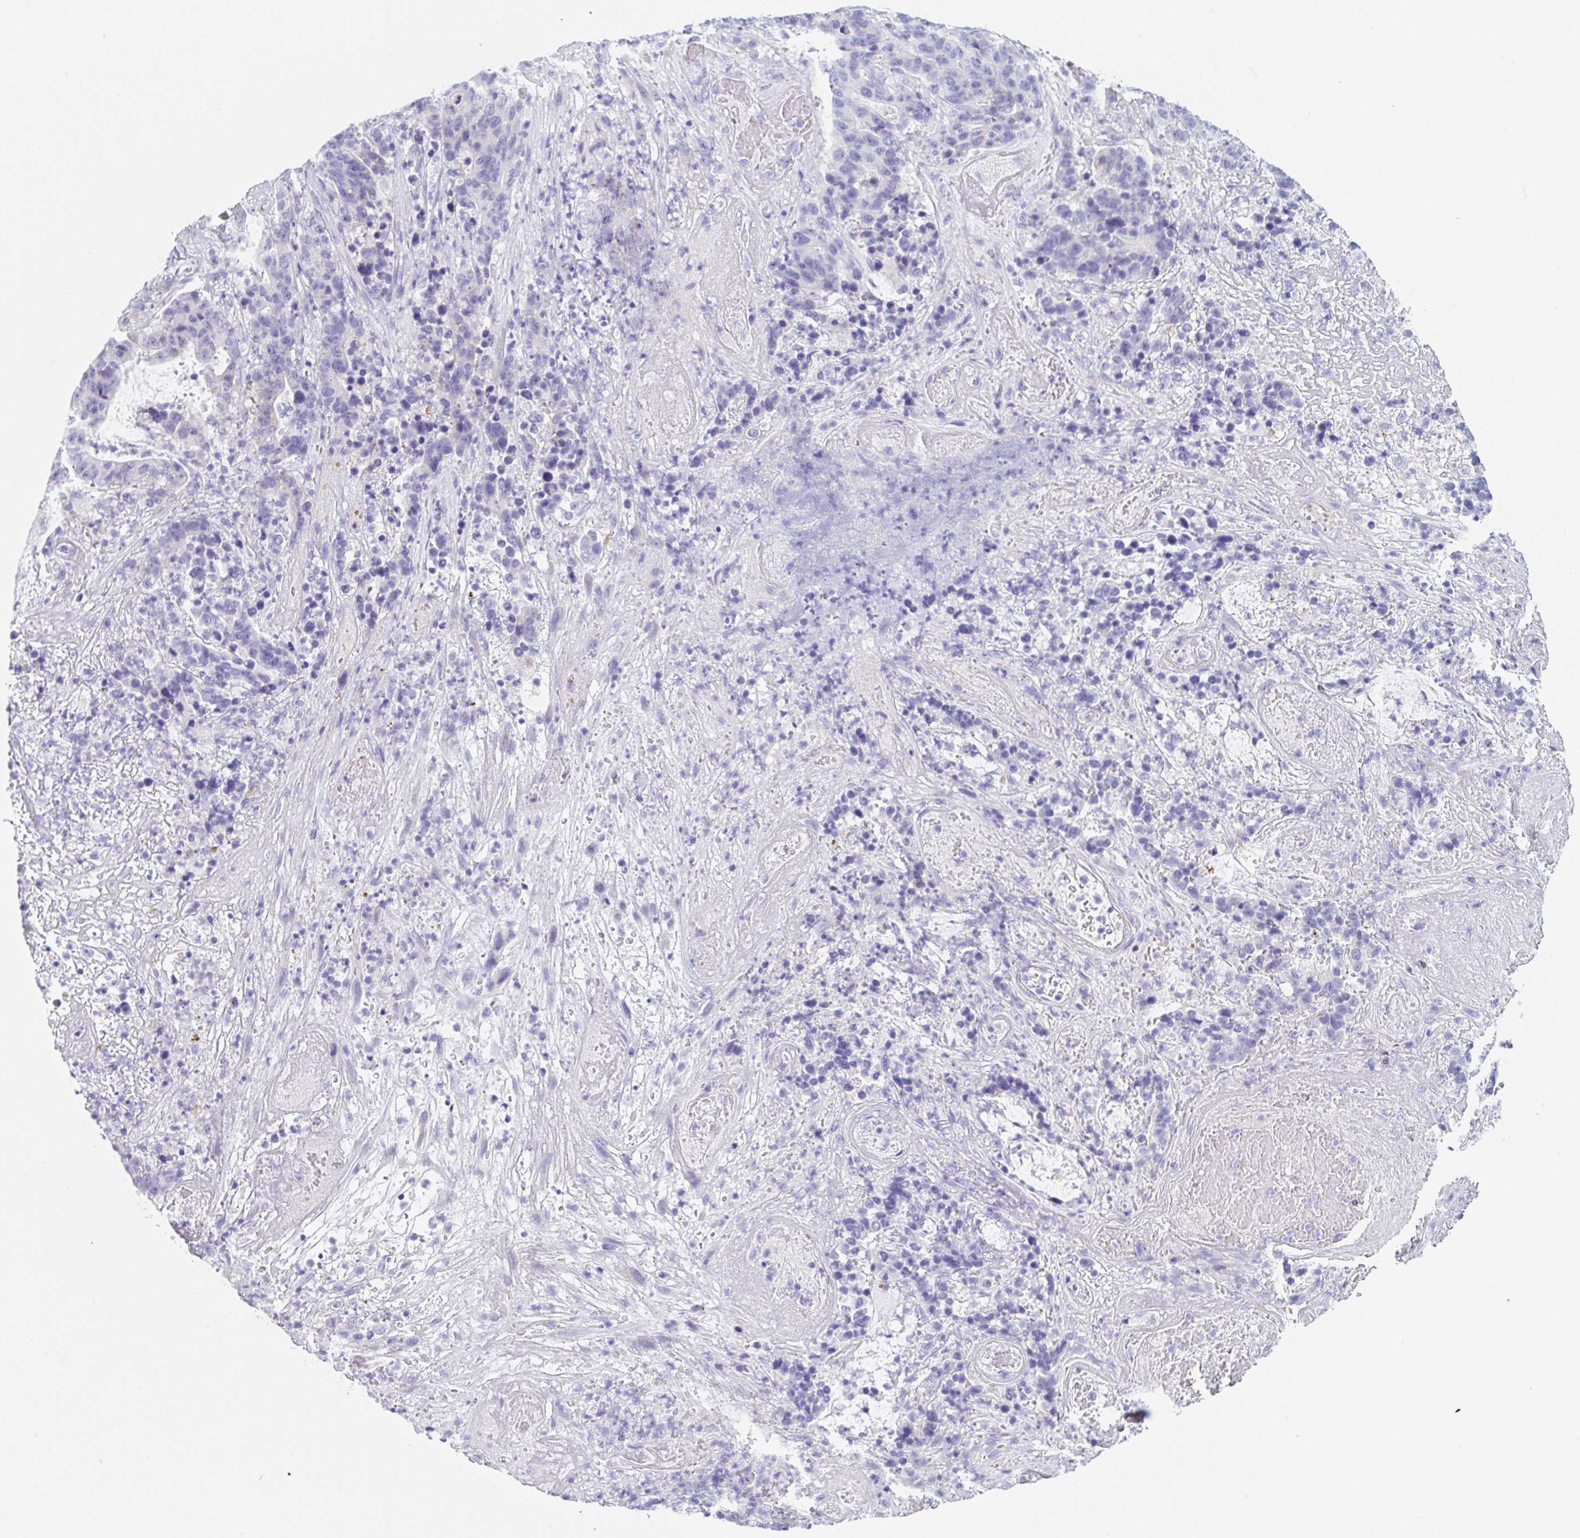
{"staining": {"intensity": "negative", "quantity": "none", "location": "none"}, "tissue": "stomach cancer", "cell_type": "Tumor cells", "image_type": "cancer", "snomed": [{"axis": "morphology", "description": "Normal tissue, NOS"}, {"axis": "morphology", "description": "Adenocarcinoma, NOS"}, {"axis": "topography", "description": "Stomach"}], "caption": "Immunohistochemistry of human adenocarcinoma (stomach) shows no expression in tumor cells.", "gene": "KLK8", "patient": {"sex": "female", "age": 64}}